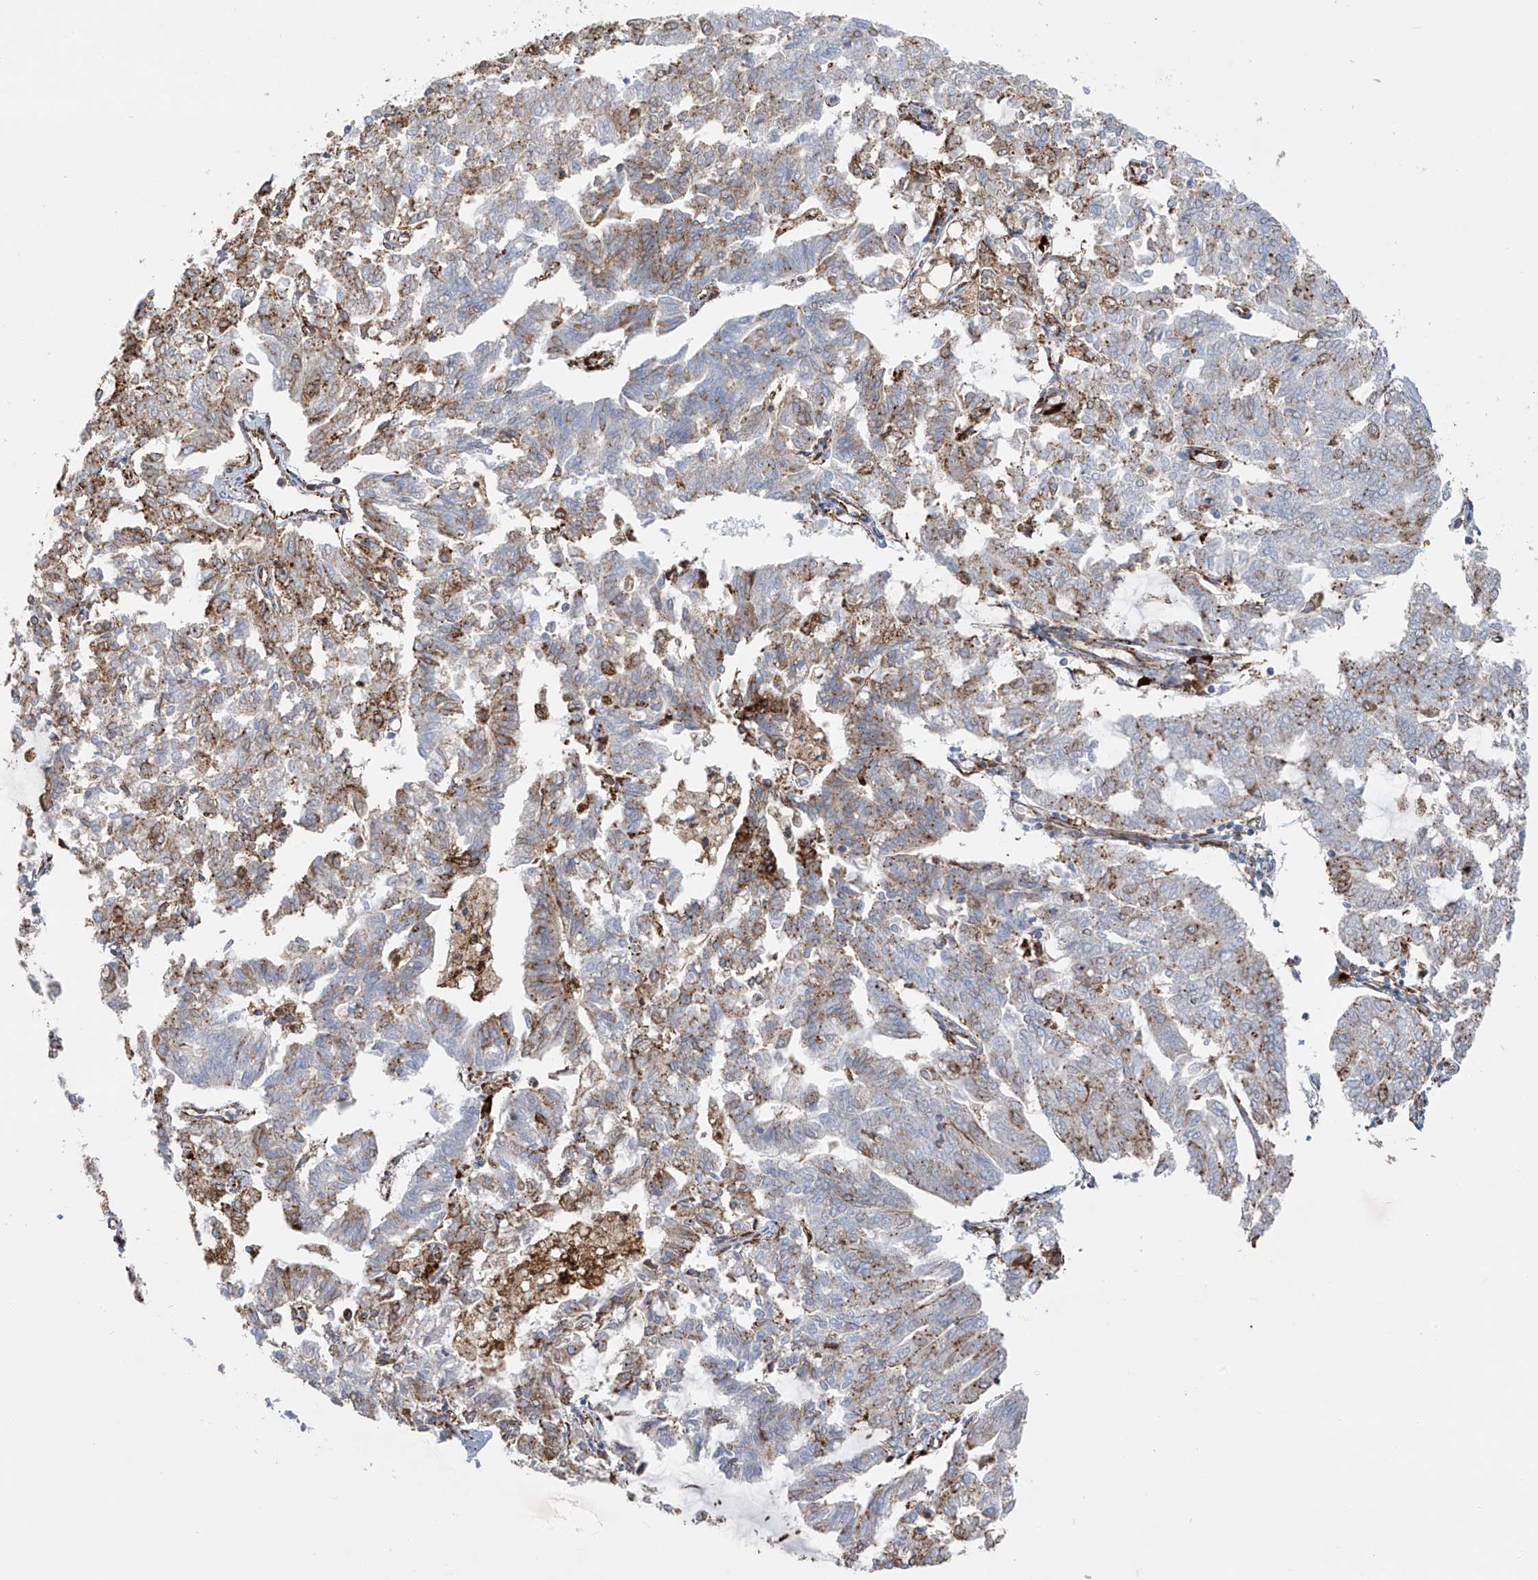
{"staining": {"intensity": "moderate", "quantity": "25%-75%", "location": "cytoplasmic/membranous"}, "tissue": "endometrial cancer", "cell_type": "Tumor cells", "image_type": "cancer", "snomed": [{"axis": "morphology", "description": "Adenocarcinoma, NOS"}, {"axis": "topography", "description": "Endometrium"}], "caption": "Human endometrial cancer stained for a protein (brown) demonstrates moderate cytoplasmic/membranous positive positivity in about 25%-75% of tumor cells.", "gene": "MX1", "patient": {"sex": "female", "age": 79}}